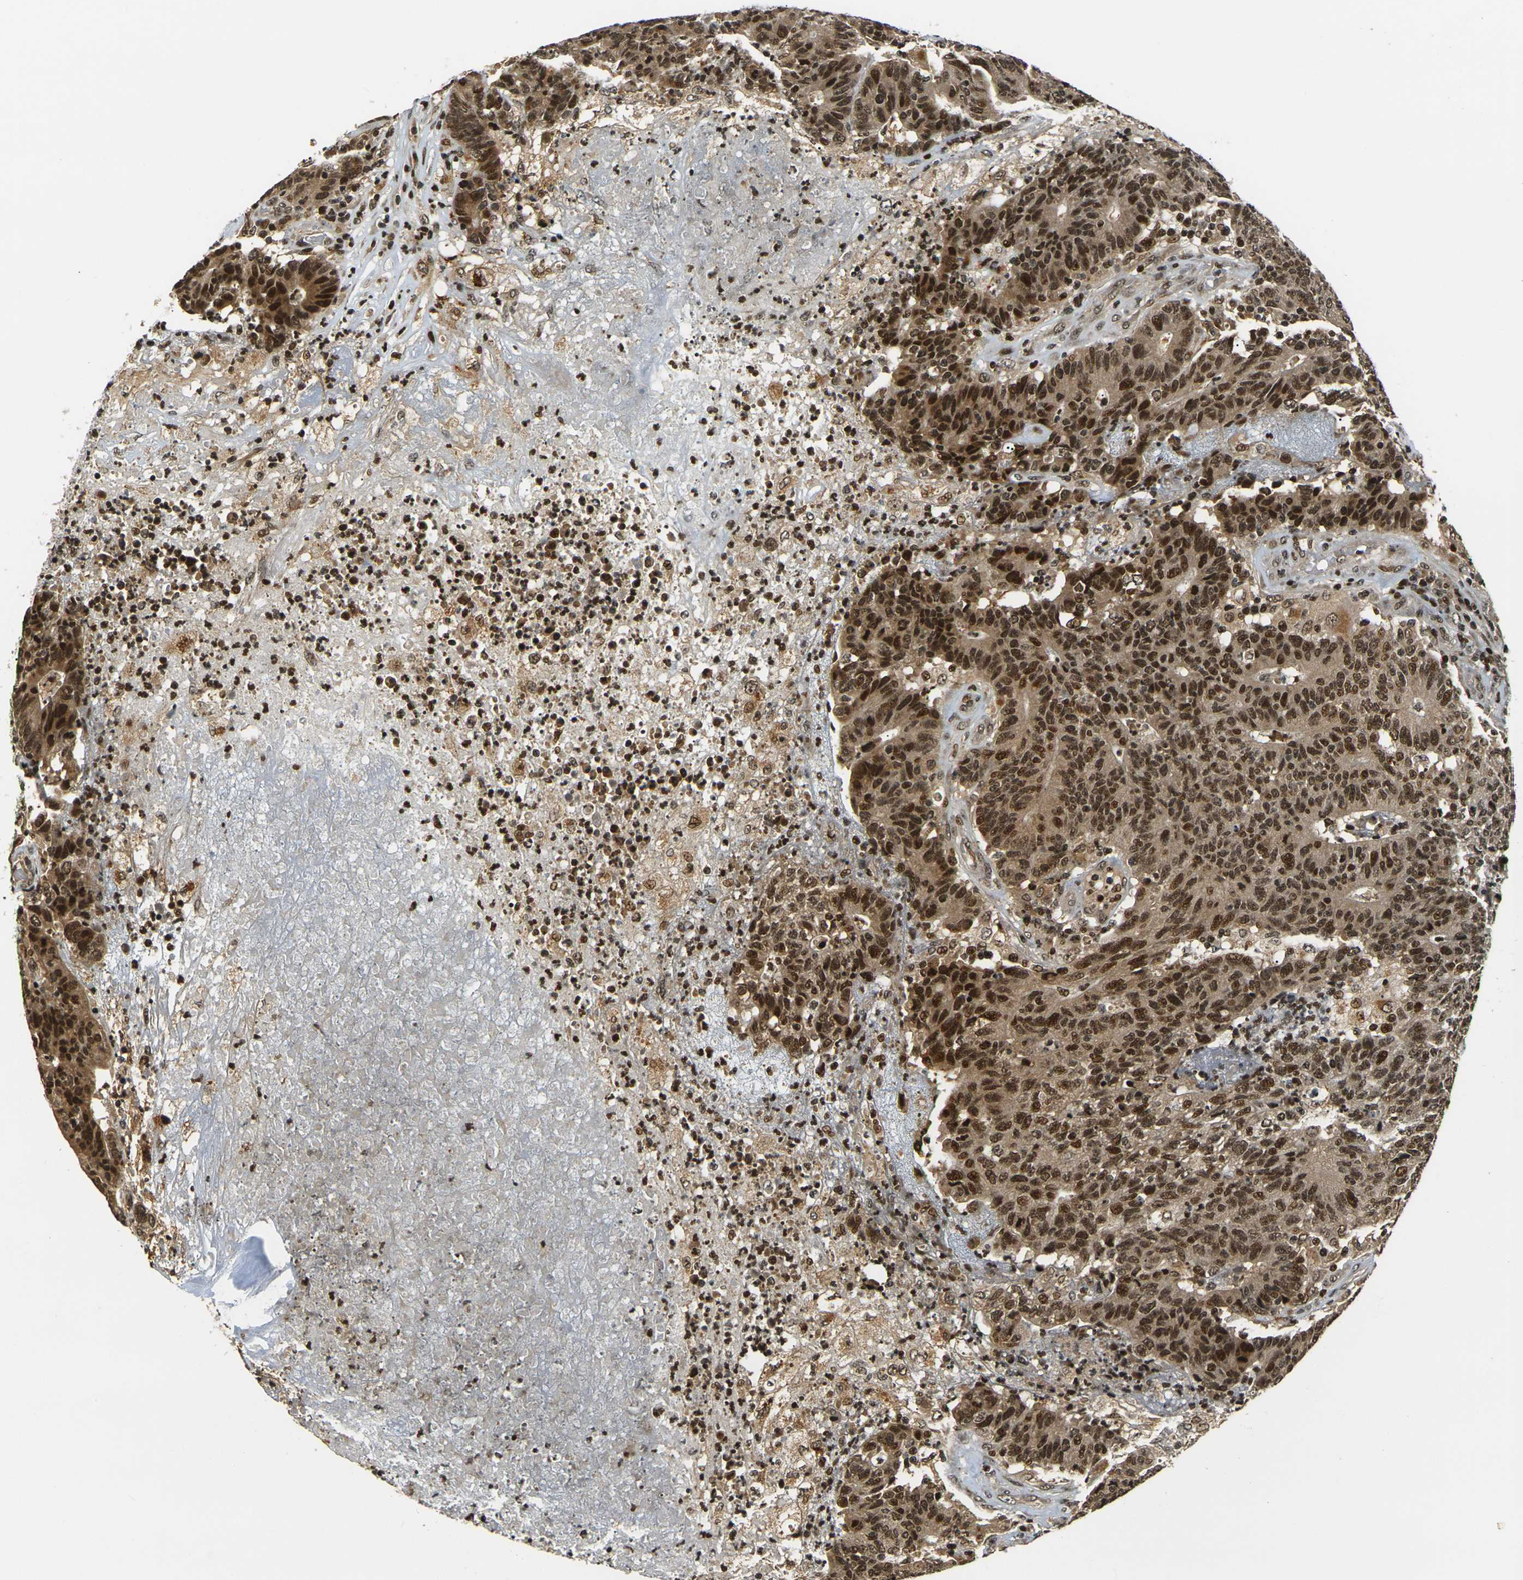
{"staining": {"intensity": "strong", "quantity": ">75%", "location": "cytoplasmic/membranous,nuclear"}, "tissue": "colorectal cancer", "cell_type": "Tumor cells", "image_type": "cancer", "snomed": [{"axis": "morphology", "description": "Normal tissue, NOS"}, {"axis": "morphology", "description": "Adenocarcinoma, NOS"}, {"axis": "topography", "description": "Colon"}], "caption": "Immunohistochemistry (IHC) of human colorectal cancer shows high levels of strong cytoplasmic/membranous and nuclear staining in approximately >75% of tumor cells.", "gene": "ACTL6A", "patient": {"sex": "female", "age": 75}}